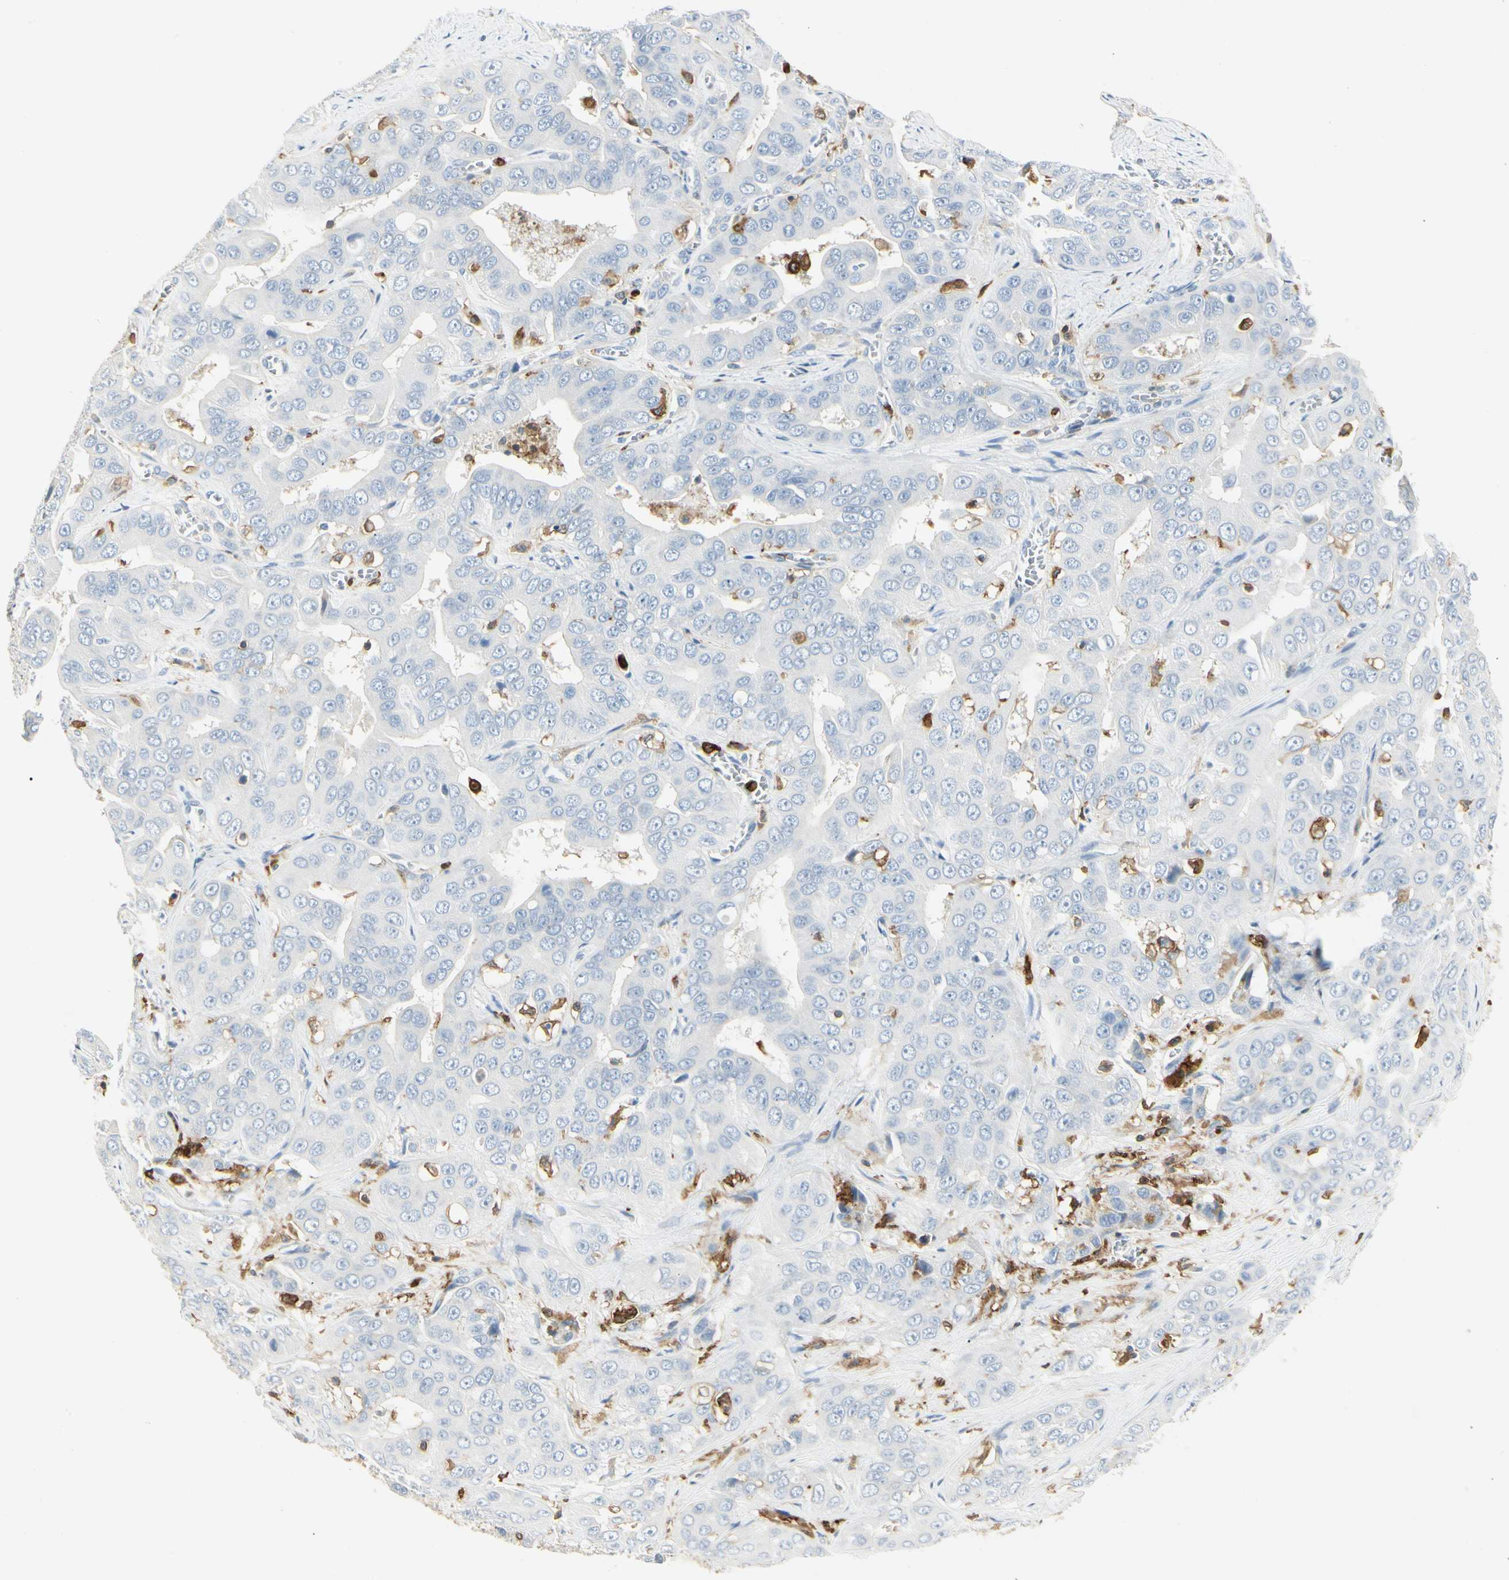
{"staining": {"intensity": "negative", "quantity": "none", "location": "none"}, "tissue": "liver cancer", "cell_type": "Tumor cells", "image_type": "cancer", "snomed": [{"axis": "morphology", "description": "Cholangiocarcinoma"}, {"axis": "topography", "description": "Liver"}], "caption": "Histopathology image shows no protein staining in tumor cells of cholangiocarcinoma (liver) tissue.", "gene": "ITGB2", "patient": {"sex": "female", "age": 52}}